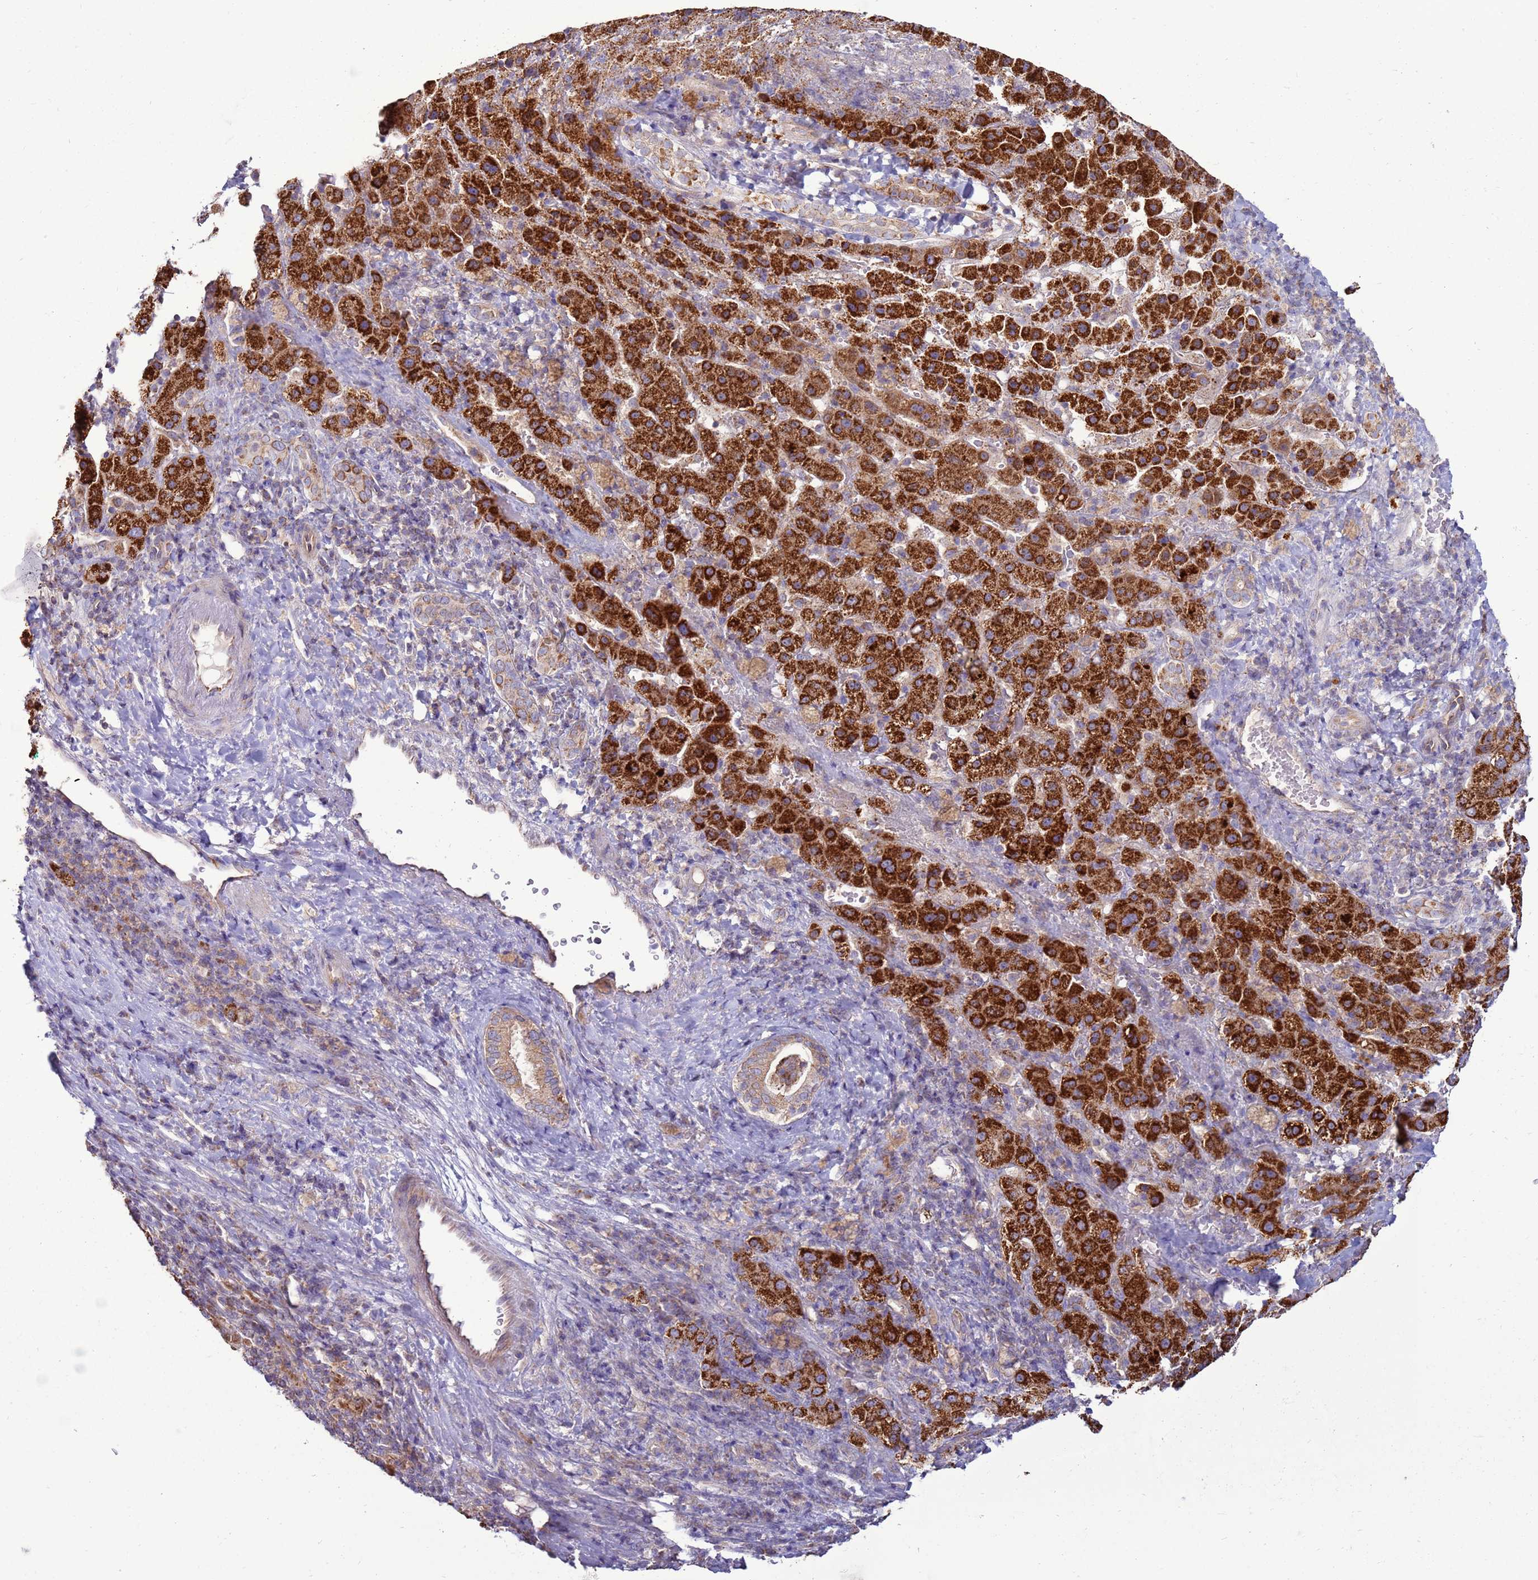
{"staining": {"intensity": "strong", "quantity": ">75%", "location": "cytoplasmic/membranous"}, "tissue": "liver cancer", "cell_type": "Tumor cells", "image_type": "cancer", "snomed": [{"axis": "morphology", "description": "Carcinoma, Hepatocellular, NOS"}, {"axis": "topography", "description": "Liver"}], "caption": "Tumor cells exhibit strong cytoplasmic/membranous staining in approximately >75% of cells in liver hepatocellular carcinoma.", "gene": "TRAPPC4", "patient": {"sex": "female", "age": 58}}